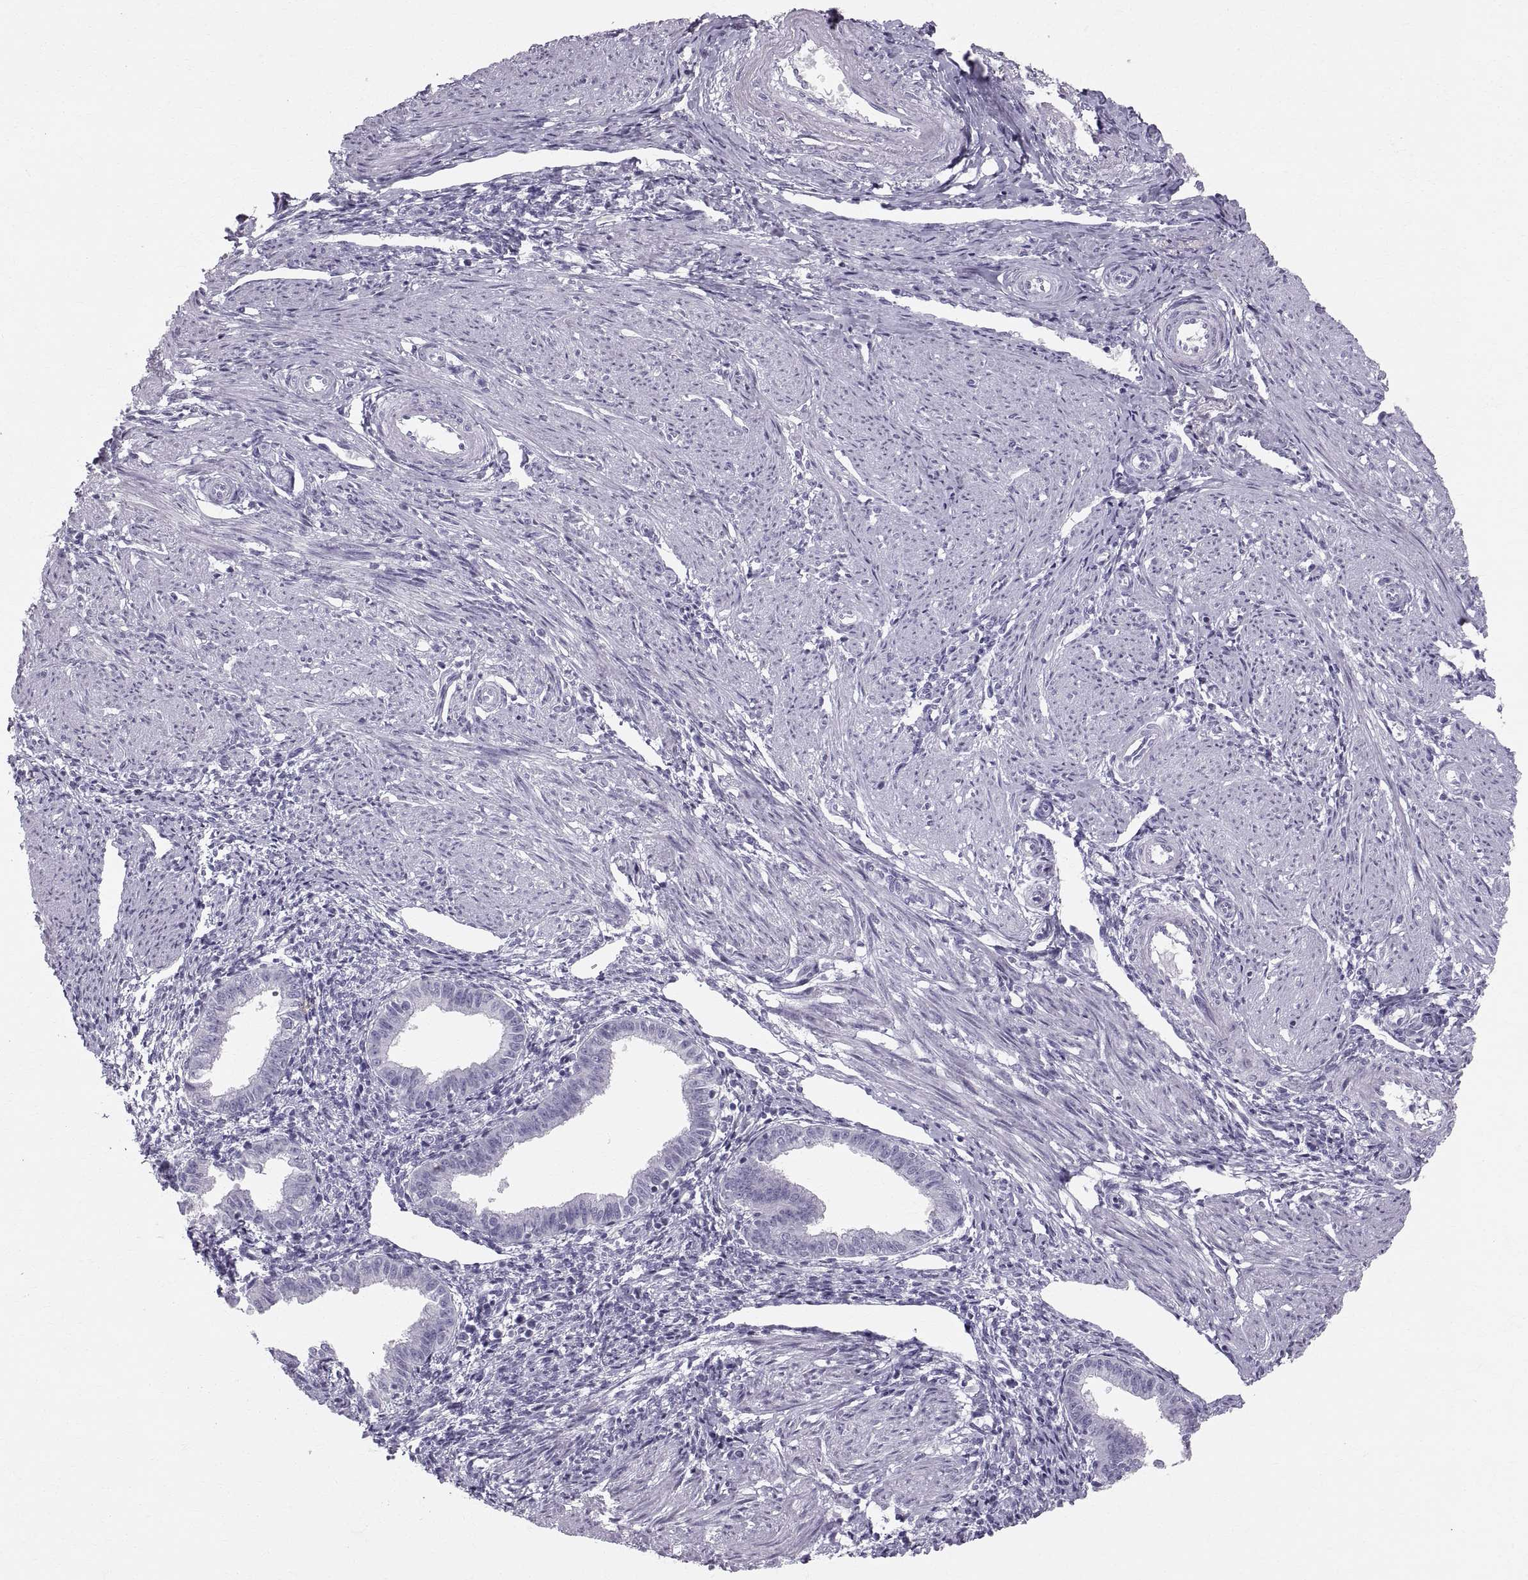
{"staining": {"intensity": "negative", "quantity": "none", "location": "none"}, "tissue": "endometrium", "cell_type": "Cells in endometrial stroma", "image_type": "normal", "snomed": [{"axis": "morphology", "description": "Normal tissue, NOS"}, {"axis": "topography", "description": "Endometrium"}], "caption": "This is an immunohistochemistry (IHC) image of unremarkable human endometrium. There is no positivity in cells in endometrial stroma.", "gene": "SLC22A6", "patient": {"sex": "female", "age": 37}}